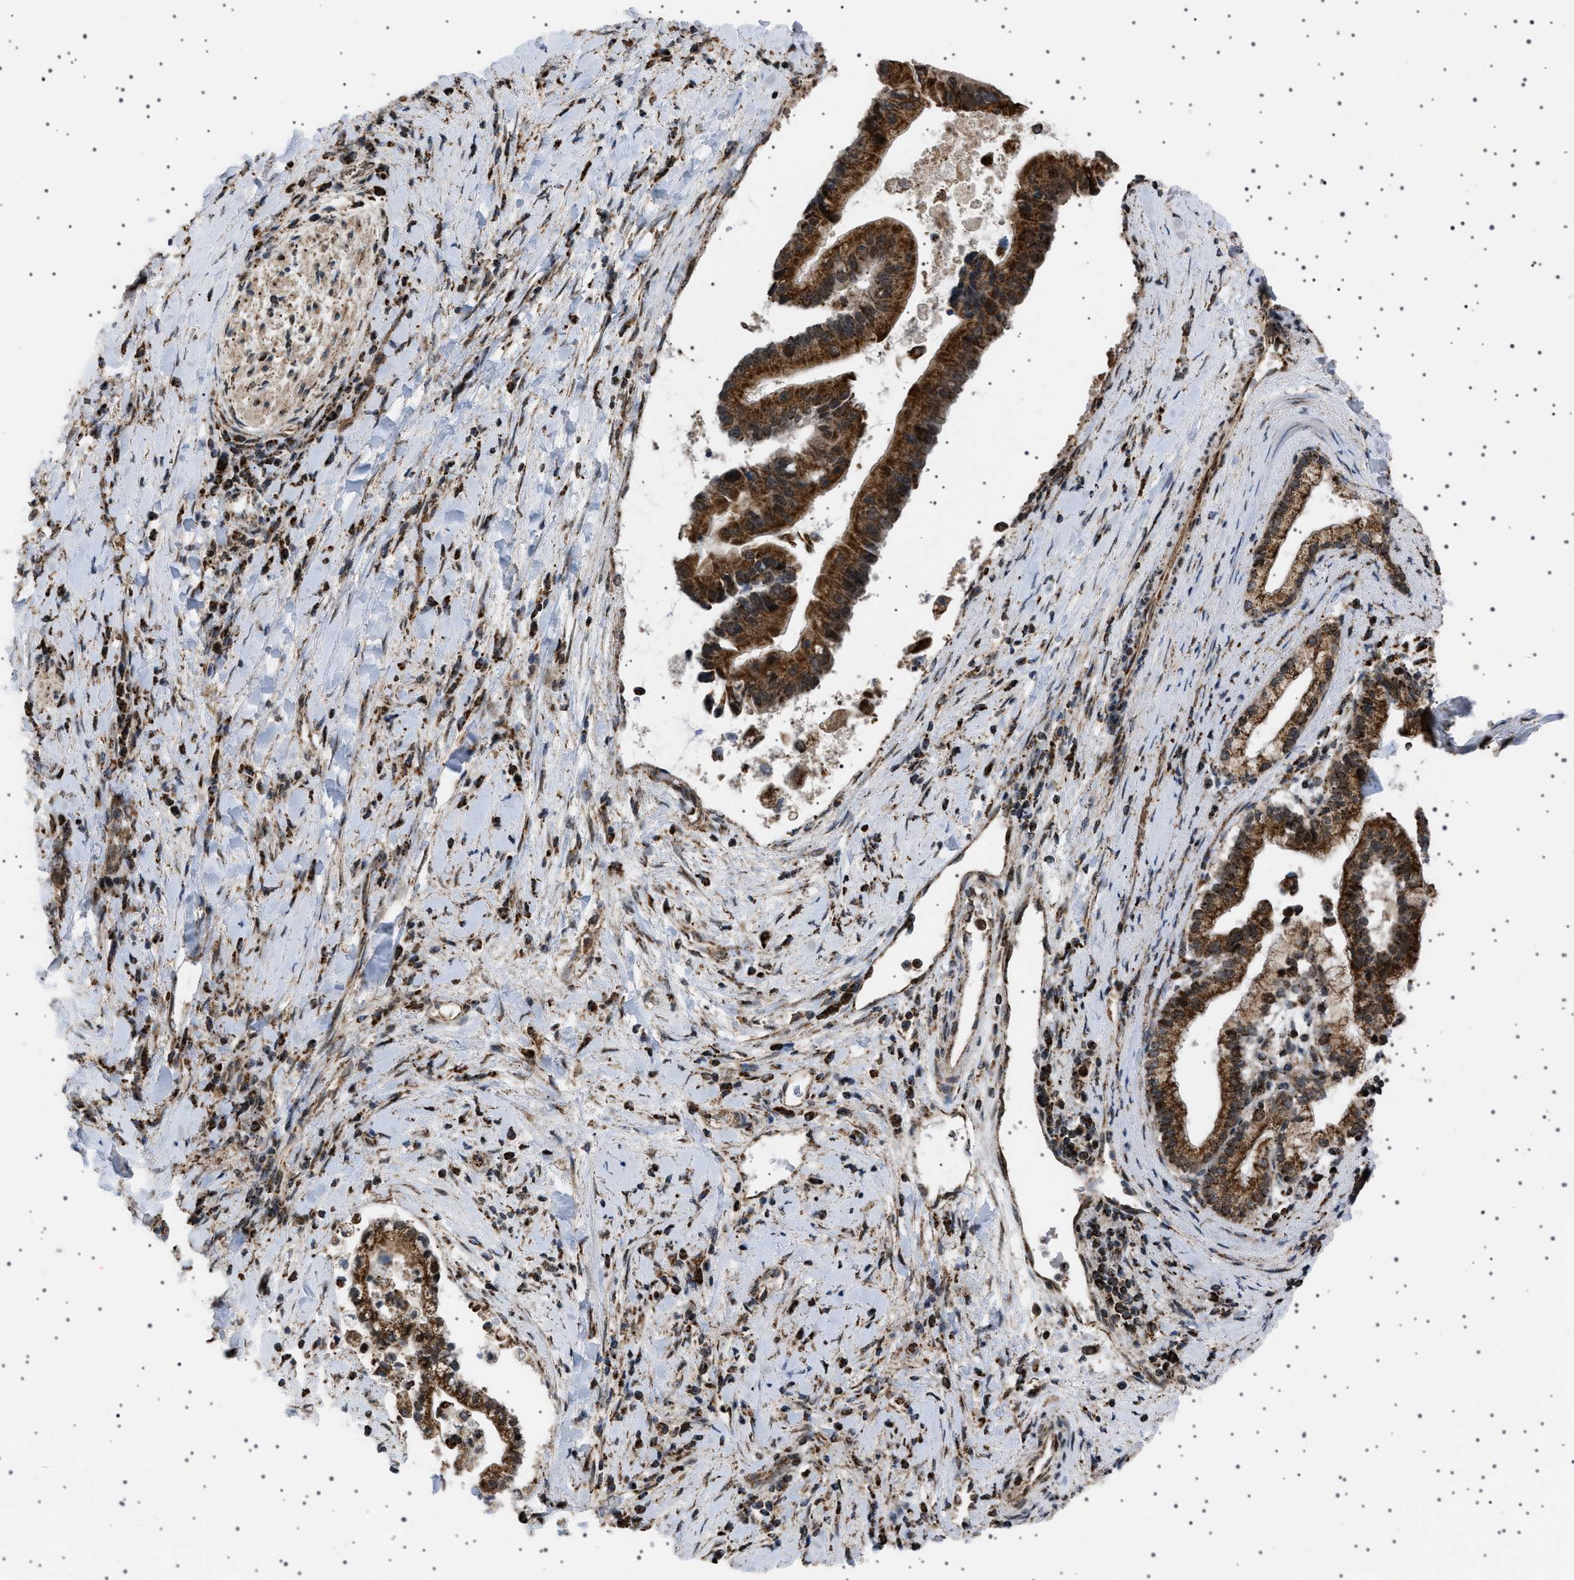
{"staining": {"intensity": "strong", "quantity": ">75%", "location": "cytoplasmic/membranous,nuclear"}, "tissue": "liver cancer", "cell_type": "Tumor cells", "image_type": "cancer", "snomed": [{"axis": "morphology", "description": "Cholangiocarcinoma"}, {"axis": "topography", "description": "Liver"}], "caption": "A brown stain shows strong cytoplasmic/membranous and nuclear staining of a protein in liver cancer (cholangiocarcinoma) tumor cells.", "gene": "MELK", "patient": {"sex": "male", "age": 50}}